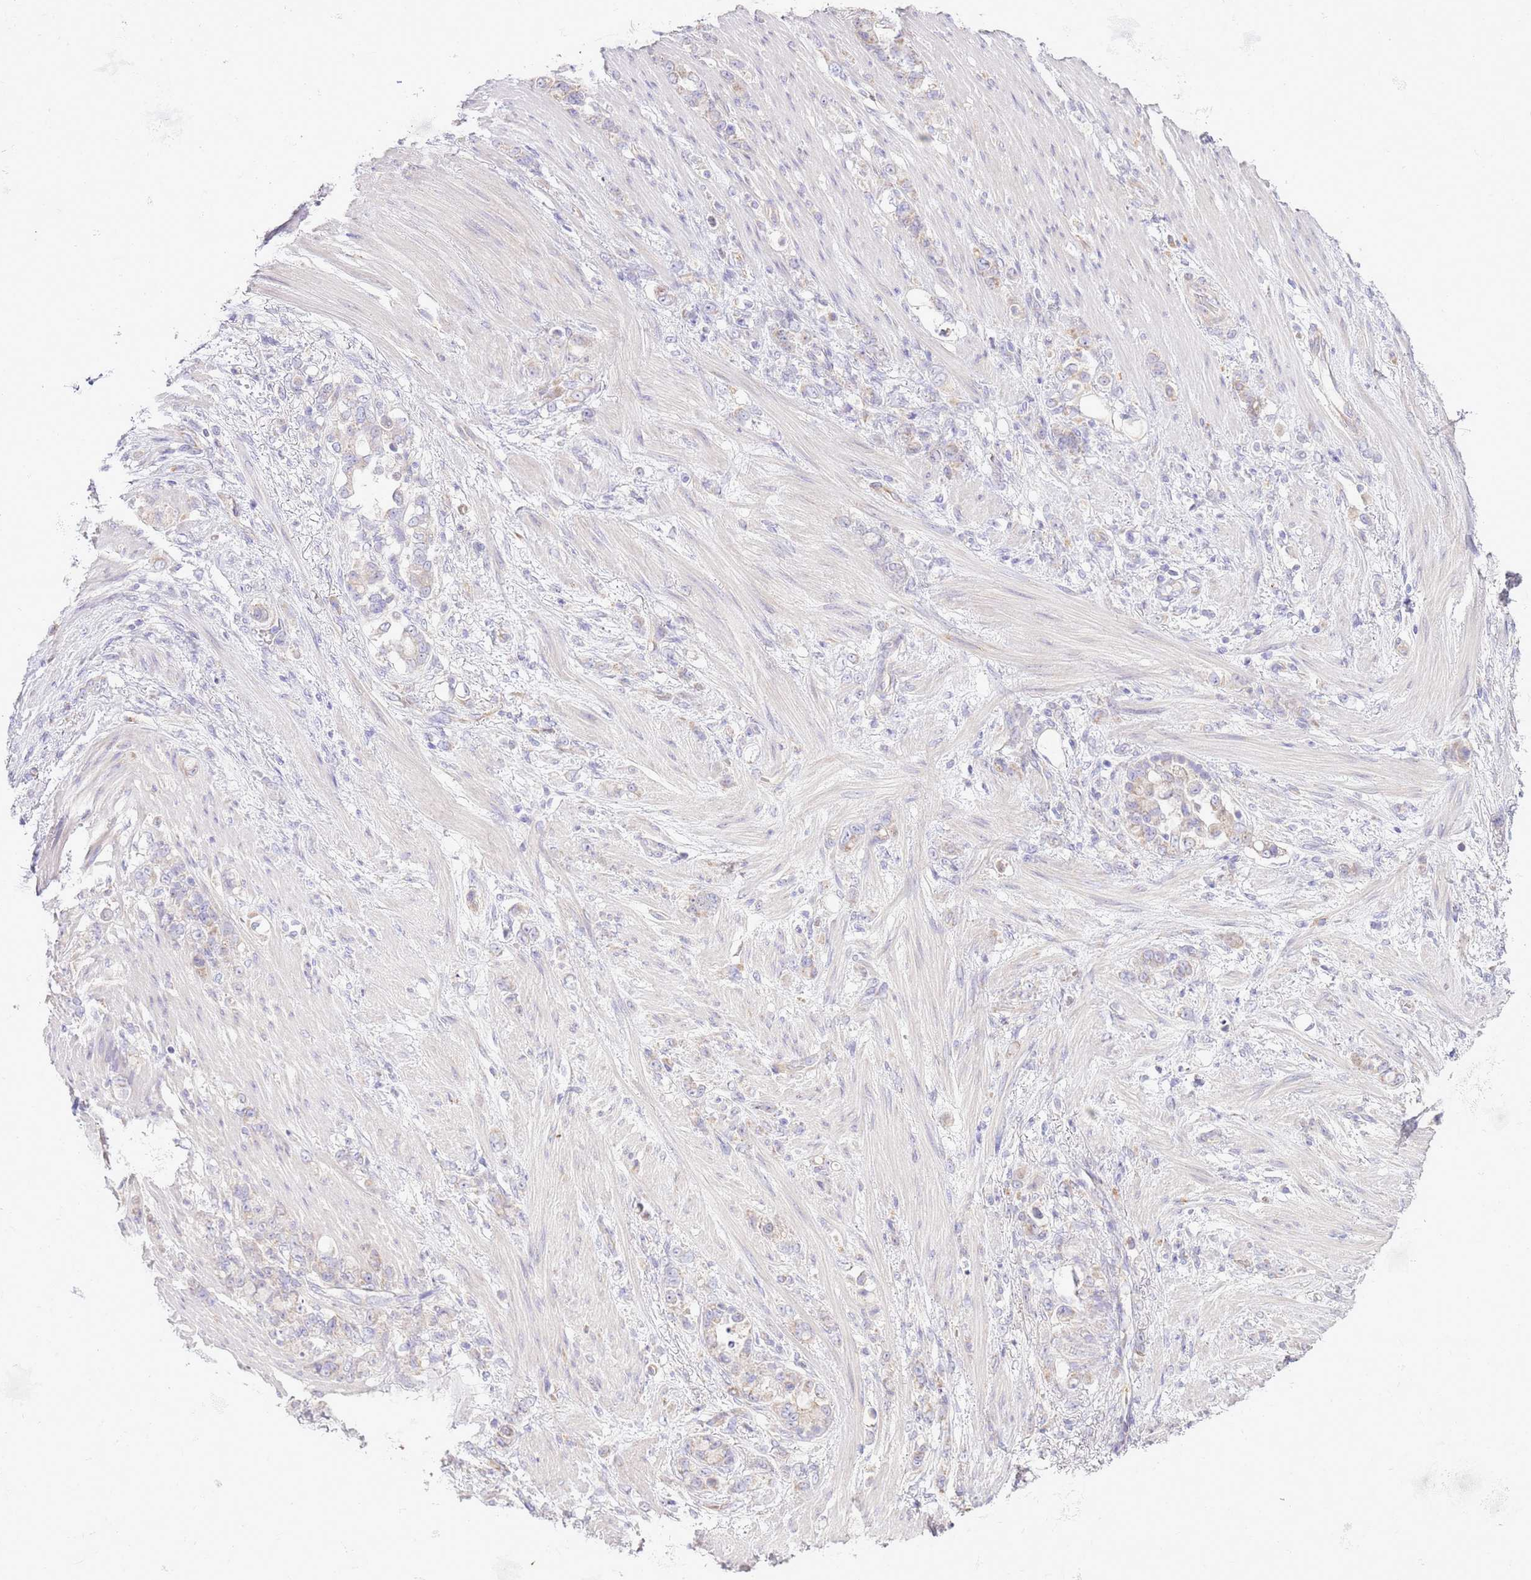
{"staining": {"intensity": "negative", "quantity": "none", "location": "none"}, "tissue": "stomach cancer", "cell_type": "Tumor cells", "image_type": "cancer", "snomed": [{"axis": "morphology", "description": "Normal tissue, NOS"}, {"axis": "morphology", "description": "Adenocarcinoma, NOS"}, {"axis": "topography", "description": "Stomach"}], "caption": "Stomach cancer stained for a protein using immunohistochemistry (IHC) exhibits no staining tumor cells.", "gene": "OAZ2", "patient": {"sex": "female", "age": 79}}